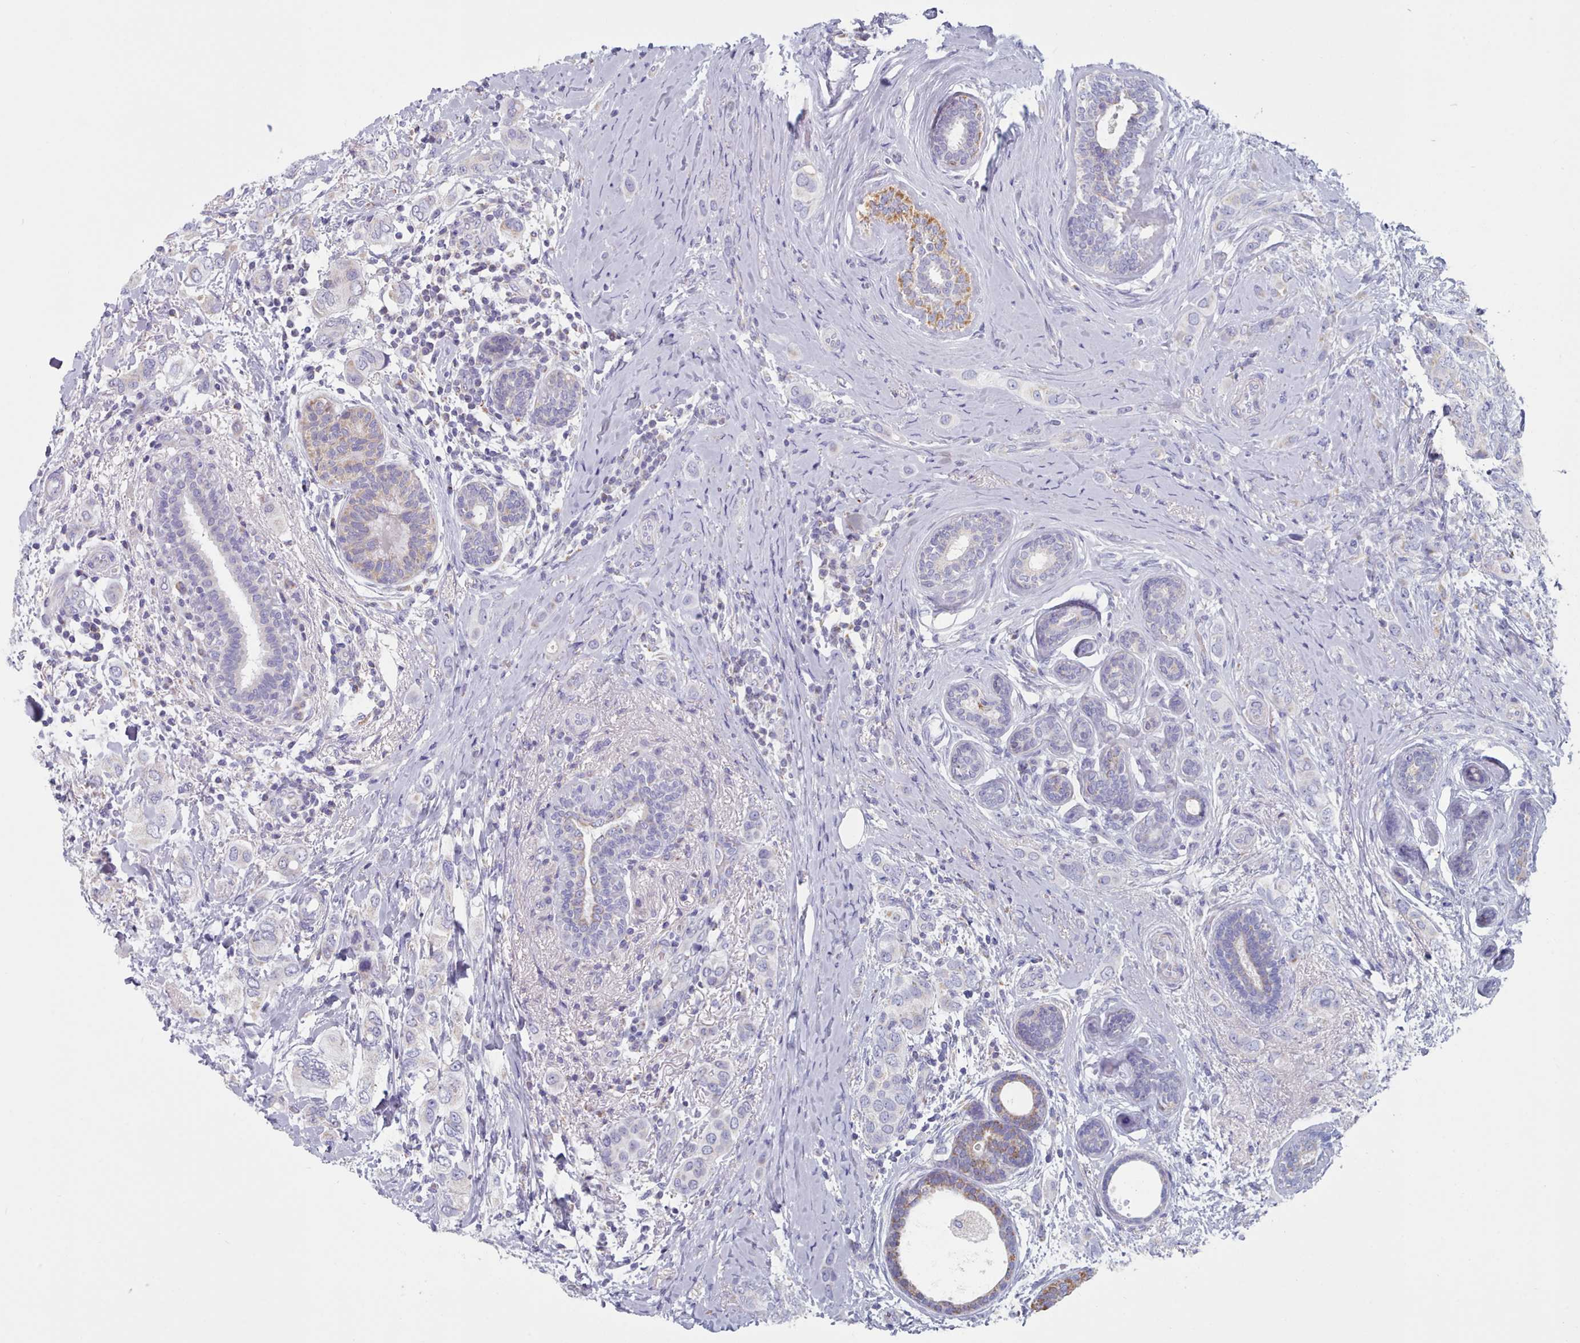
{"staining": {"intensity": "negative", "quantity": "none", "location": "none"}, "tissue": "breast cancer", "cell_type": "Tumor cells", "image_type": "cancer", "snomed": [{"axis": "morphology", "description": "Lobular carcinoma"}, {"axis": "topography", "description": "Breast"}], "caption": "Breast lobular carcinoma stained for a protein using immunohistochemistry (IHC) displays no expression tumor cells.", "gene": "HAO1", "patient": {"sex": "female", "age": 51}}